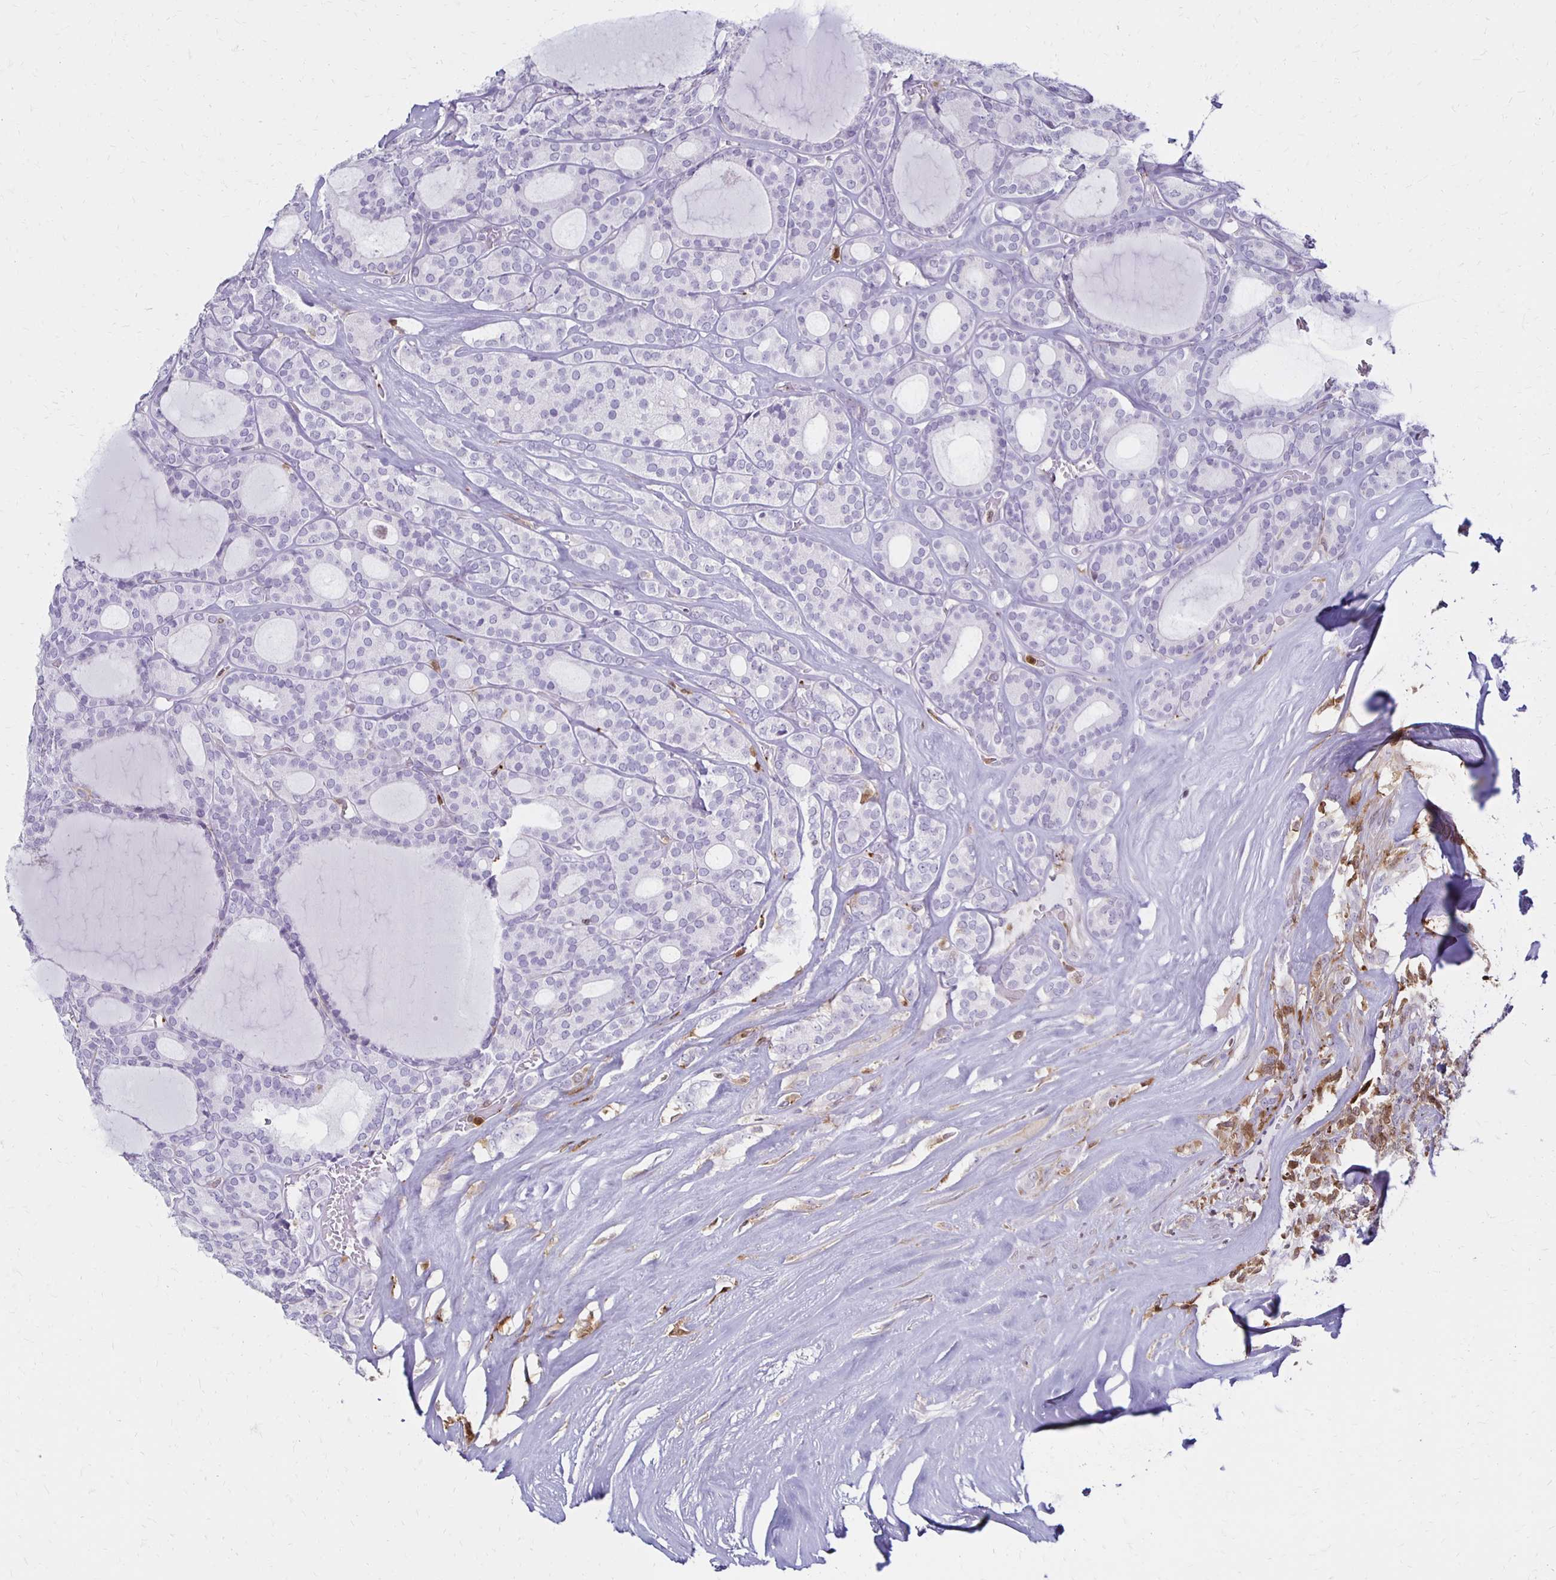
{"staining": {"intensity": "negative", "quantity": "none", "location": "none"}, "tissue": "thyroid cancer", "cell_type": "Tumor cells", "image_type": "cancer", "snomed": [{"axis": "morphology", "description": "Follicular adenoma carcinoma, NOS"}, {"axis": "topography", "description": "Thyroid gland"}], "caption": "Thyroid cancer (follicular adenoma carcinoma) was stained to show a protein in brown. There is no significant positivity in tumor cells. The staining was performed using DAB to visualize the protein expression in brown, while the nuclei were stained in blue with hematoxylin (Magnification: 20x).", "gene": "CCL21", "patient": {"sex": "male", "age": 74}}